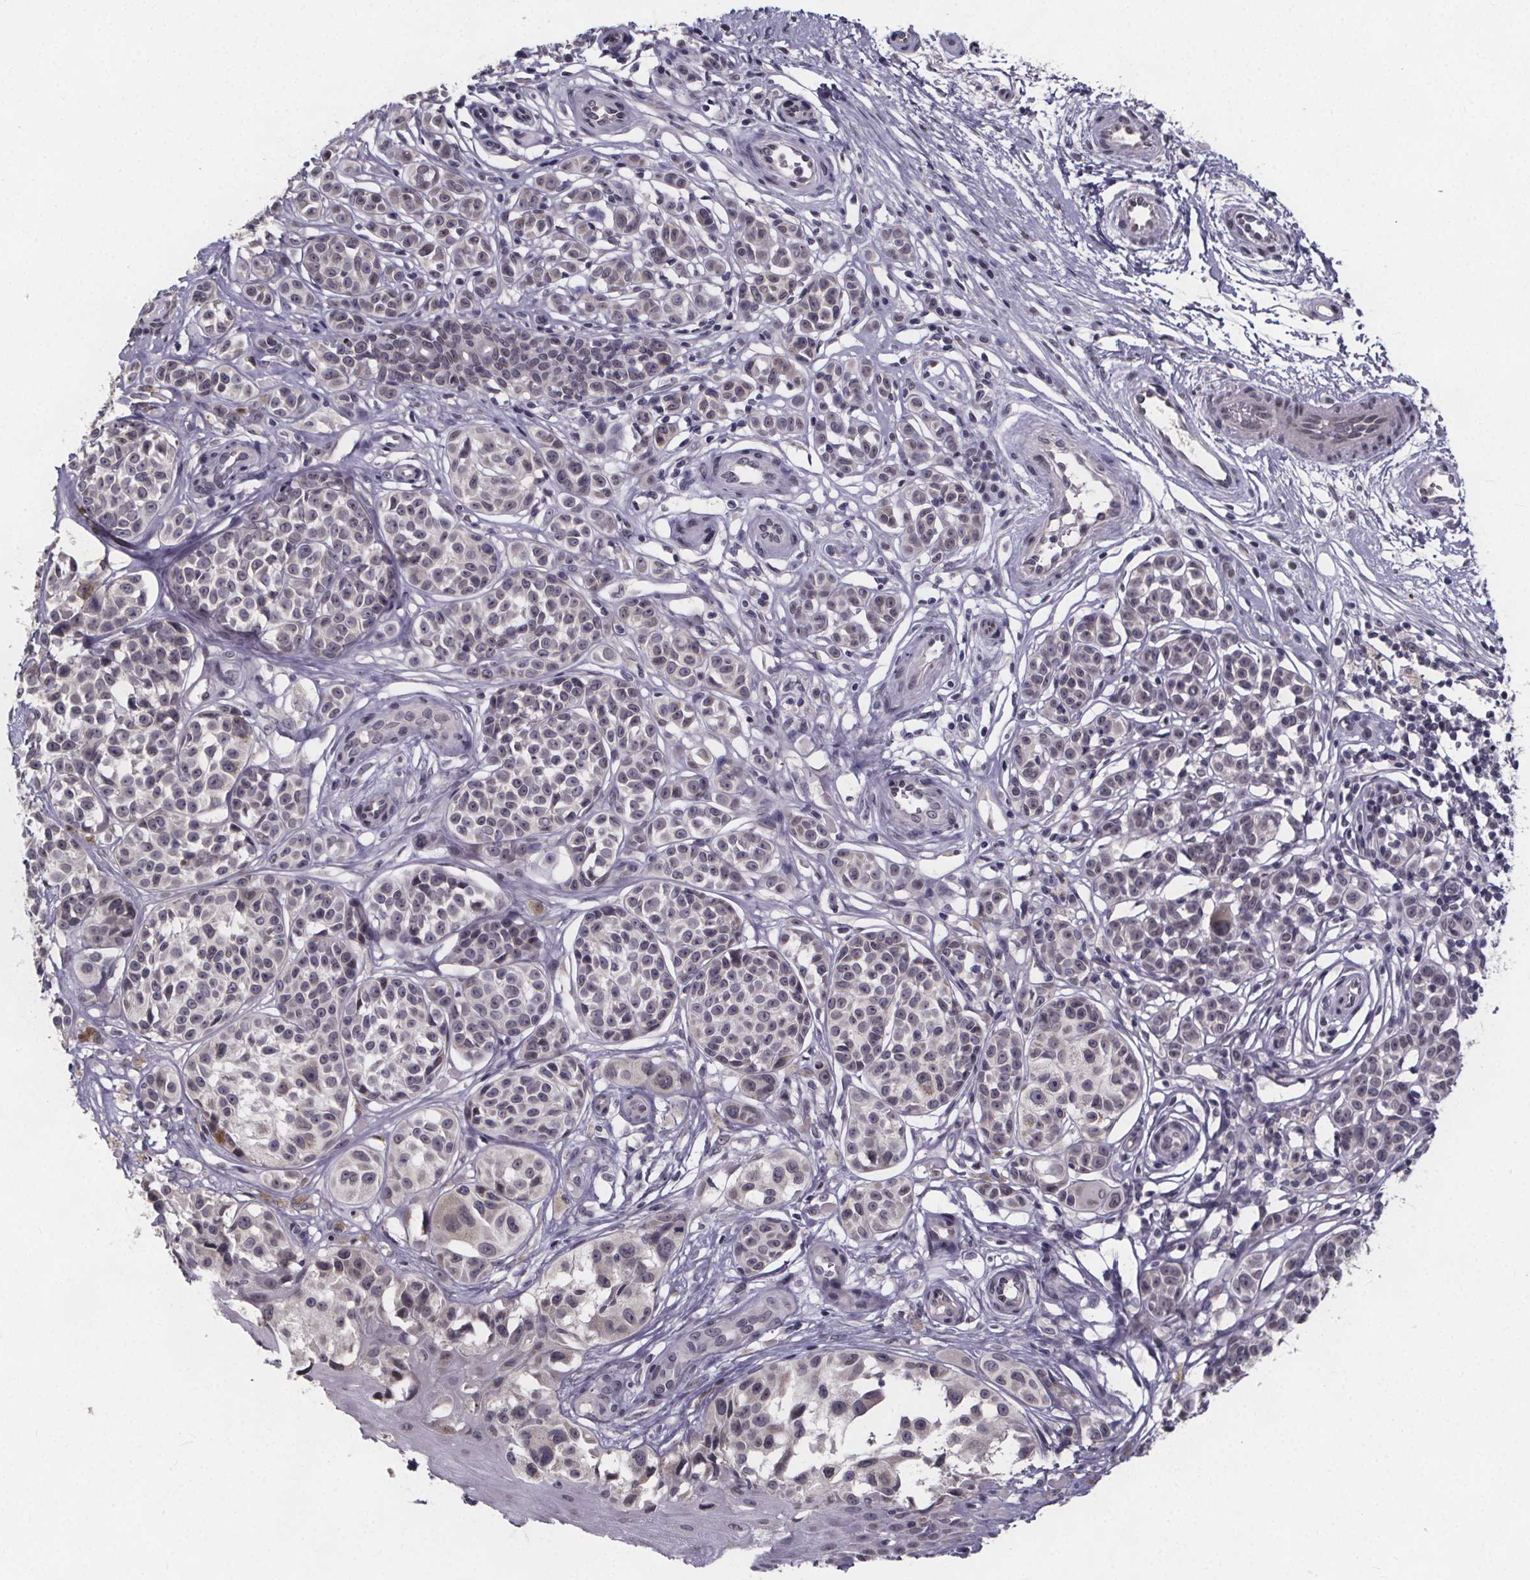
{"staining": {"intensity": "negative", "quantity": "none", "location": "none"}, "tissue": "melanoma", "cell_type": "Tumor cells", "image_type": "cancer", "snomed": [{"axis": "morphology", "description": "Malignant melanoma, NOS"}, {"axis": "topography", "description": "Skin"}], "caption": "The image reveals no staining of tumor cells in malignant melanoma.", "gene": "FAM181B", "patient": {"sex": "female", "age": 90}}